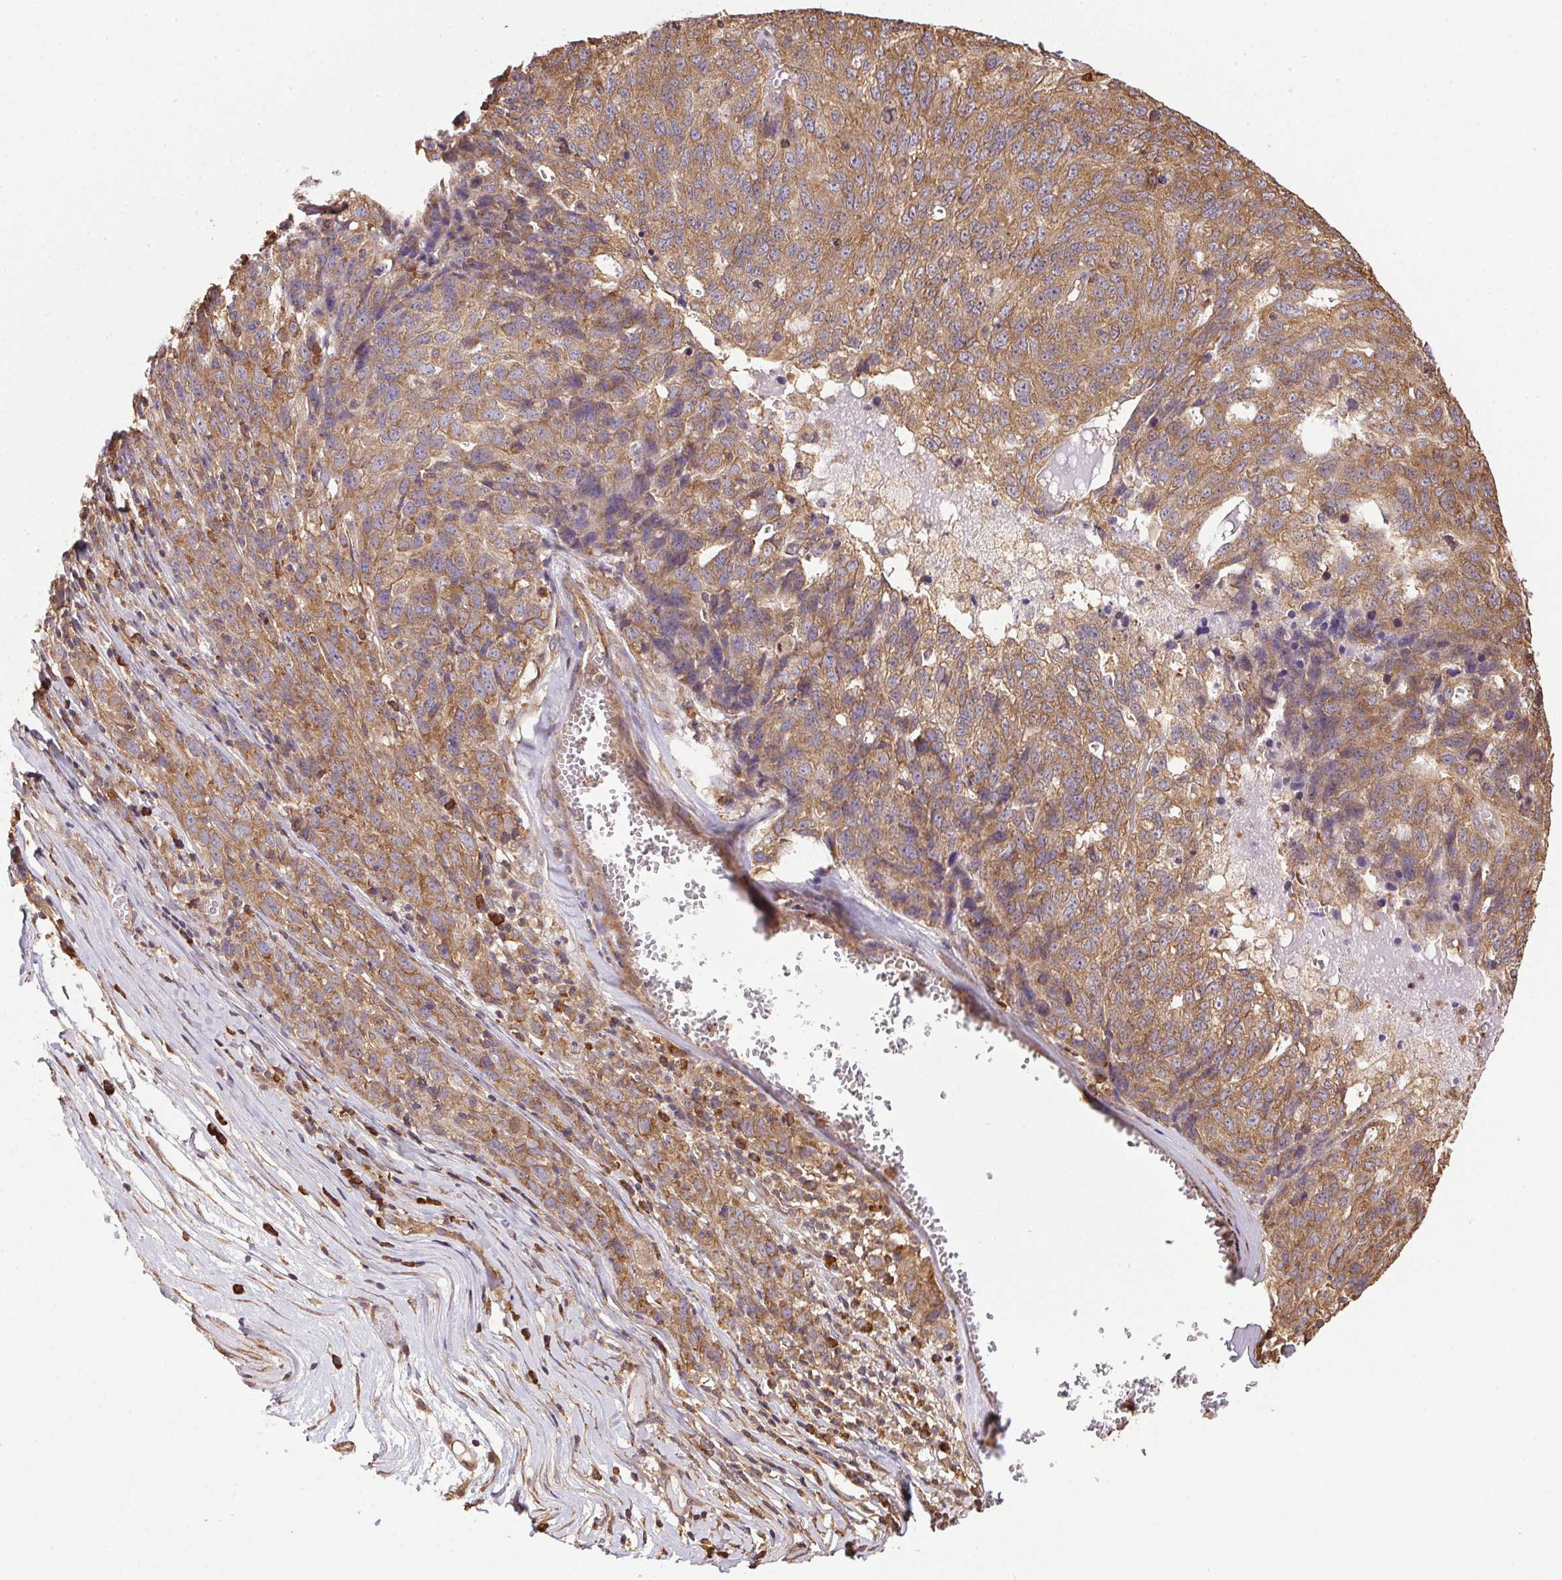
{"staining": {"intensity": "moderate", "quantity": ">75%", "location": "cytoplasmic/membranous"}, "tissue": "ovarian cancer", "cell_type": "Tumor cells", "image_type": "cancer", "snomed": [{"axis": "morphology", "description": "Cystadenocarcinoma, serous, NOS"}, {"axis": "topography", "description": "Ovary"}], "caption": "Immunohistochemistry histopathology image of human ovarian serous cystadenocarcinoma stained for a protein (brown), which exhibits medium levels of moderate cytoplasmic/membranous positivity in about >75% of tumor cells.", "gene": "EIF2S1", "patient": {"sex": "female", "age": 71}}